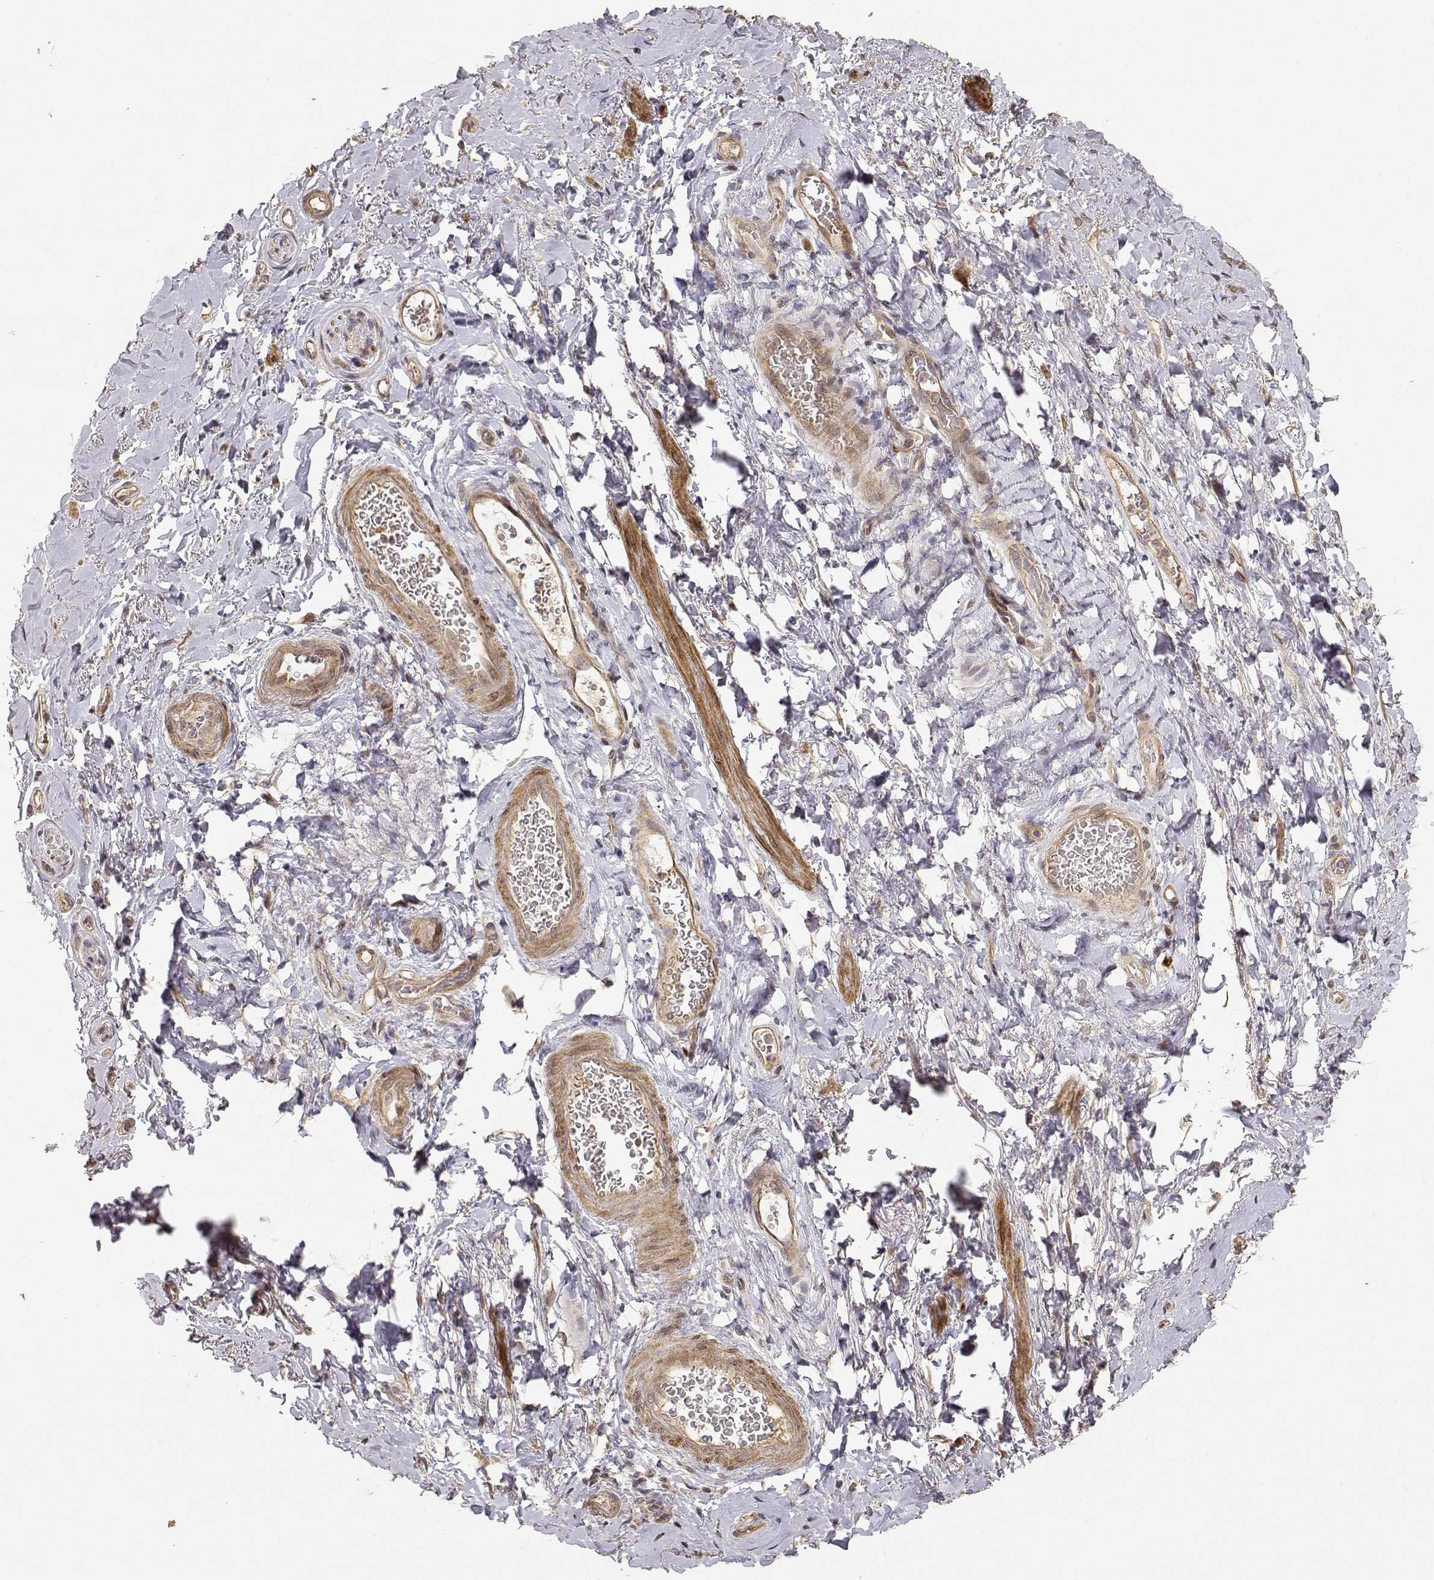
{"staining": {"intensity": "weak", "quantity": ">75%", "location": "cytoplasmic/membranous"}, "tissue": "adipose tissue", "cell_type": "Adipocytes", "image_type": "normal", "snomed": [{"axis": "morphology", "description": "Normal tissue, NOS"}, {"axis": "topography", "description": "Anal"}, {"axis": "topography", "description": "Peripheral nerve tissue"}], "caption": "Immunohistochemistry (IHC) histopathology image of unremarkable adipose tissue: human adipose tissue stained using immunohistochemistry reveals low levels of weak protein expression localized specifically in the cytoplasmic/membranous of adipocytes, appearing as a cytoplasmic/membranous brown color.", "gene": "PICK1", "patient": {"sex": "male", "age": 53}}